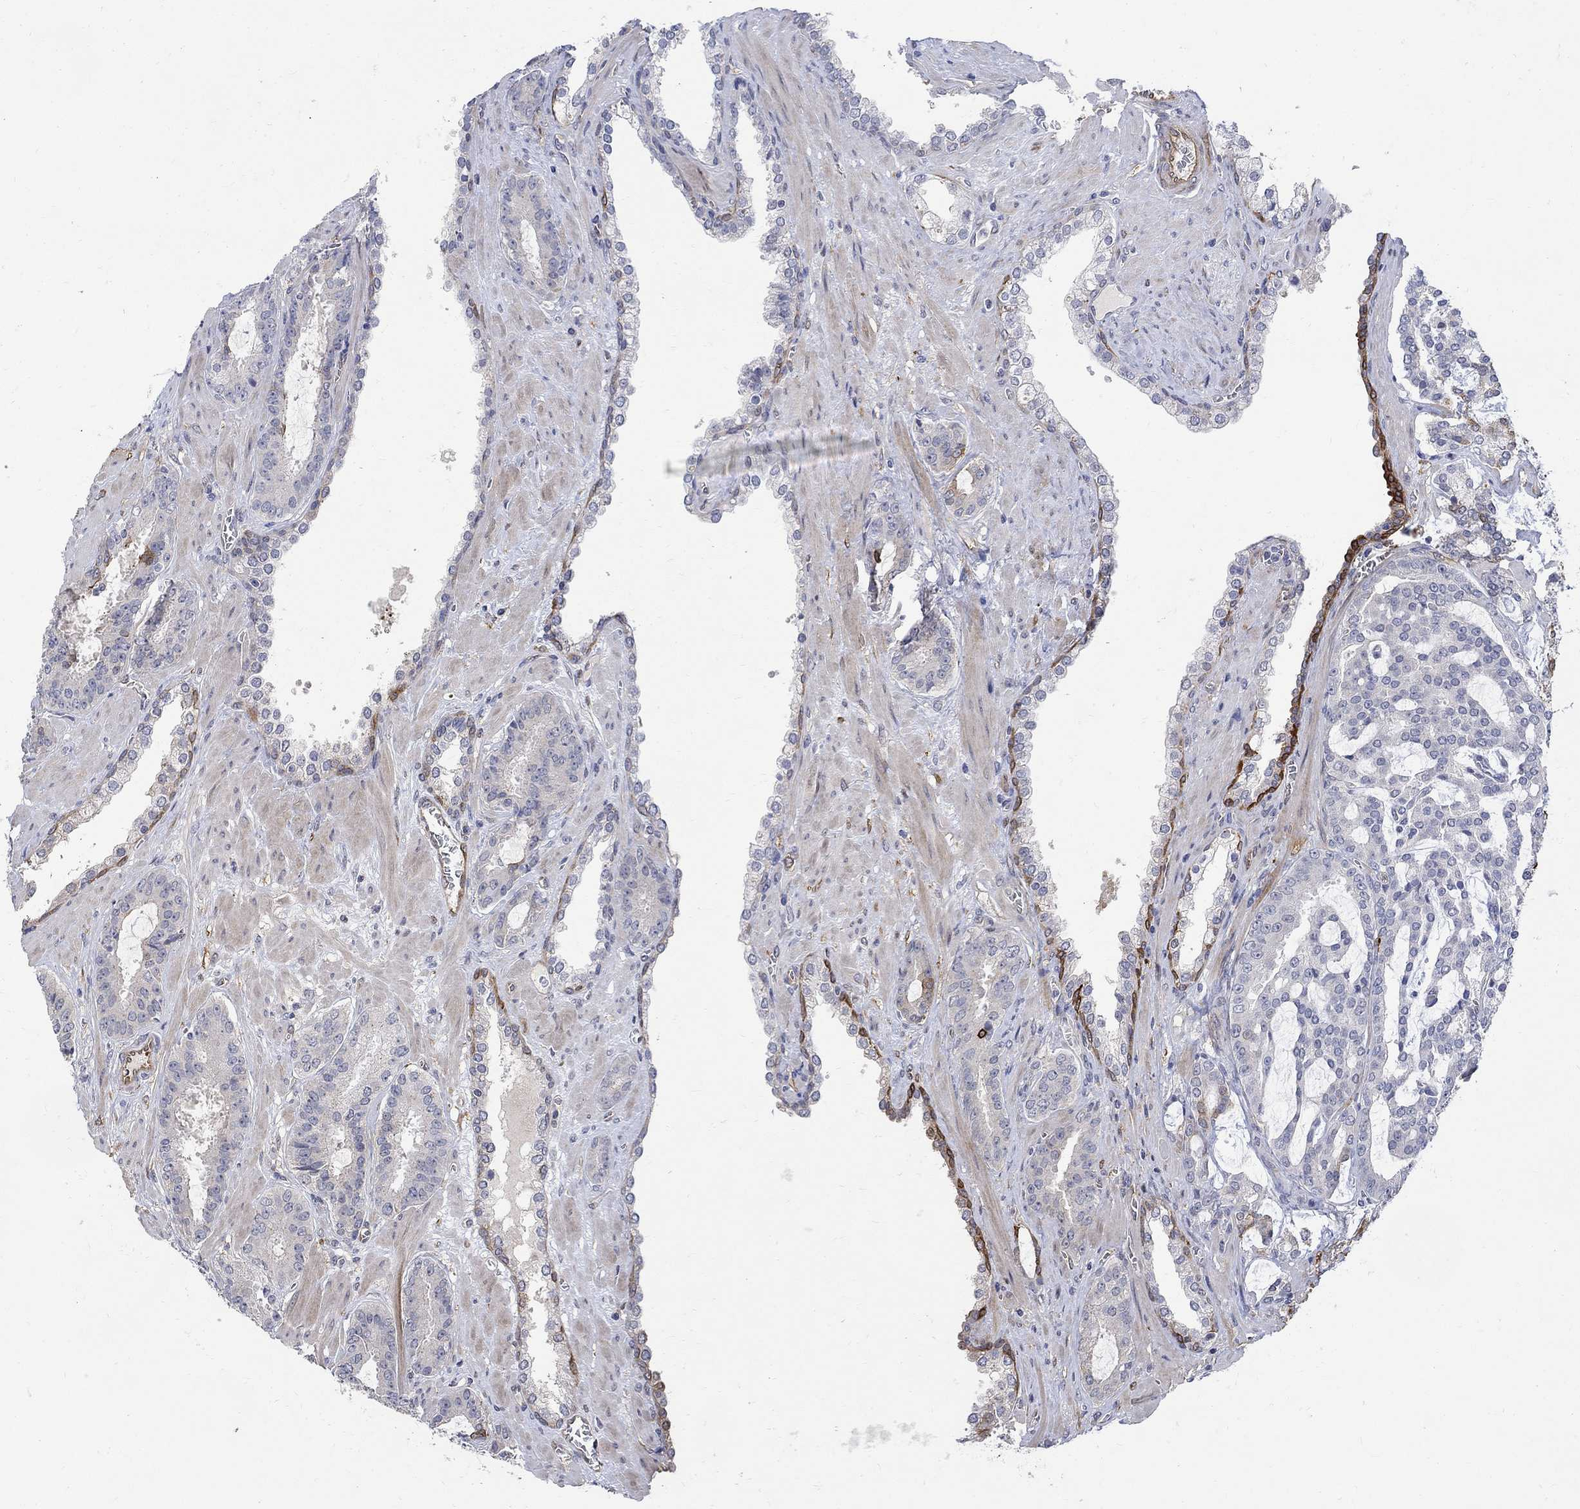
{"staining": {"intensity": "negative", "quantity": "none", "location": "none"}, "tissue": "prostate cancer", "cell_type": "Tumor cells", "image_type": "cancer", "snomed": [{"axis": "morphology", "description": "Adenocarcinoma, NOS"}, {"axis": "topography", "description": "Prostate"}], "caption": "A high-resolution histopathology image shows immunohistochemistry (IHC) staining of prostate cancer (adenocarcinoma), which demonstrates no significant staining in tumor cells.", "gene": "TGM2", "patient": {"sex": "male", "age": 67}}